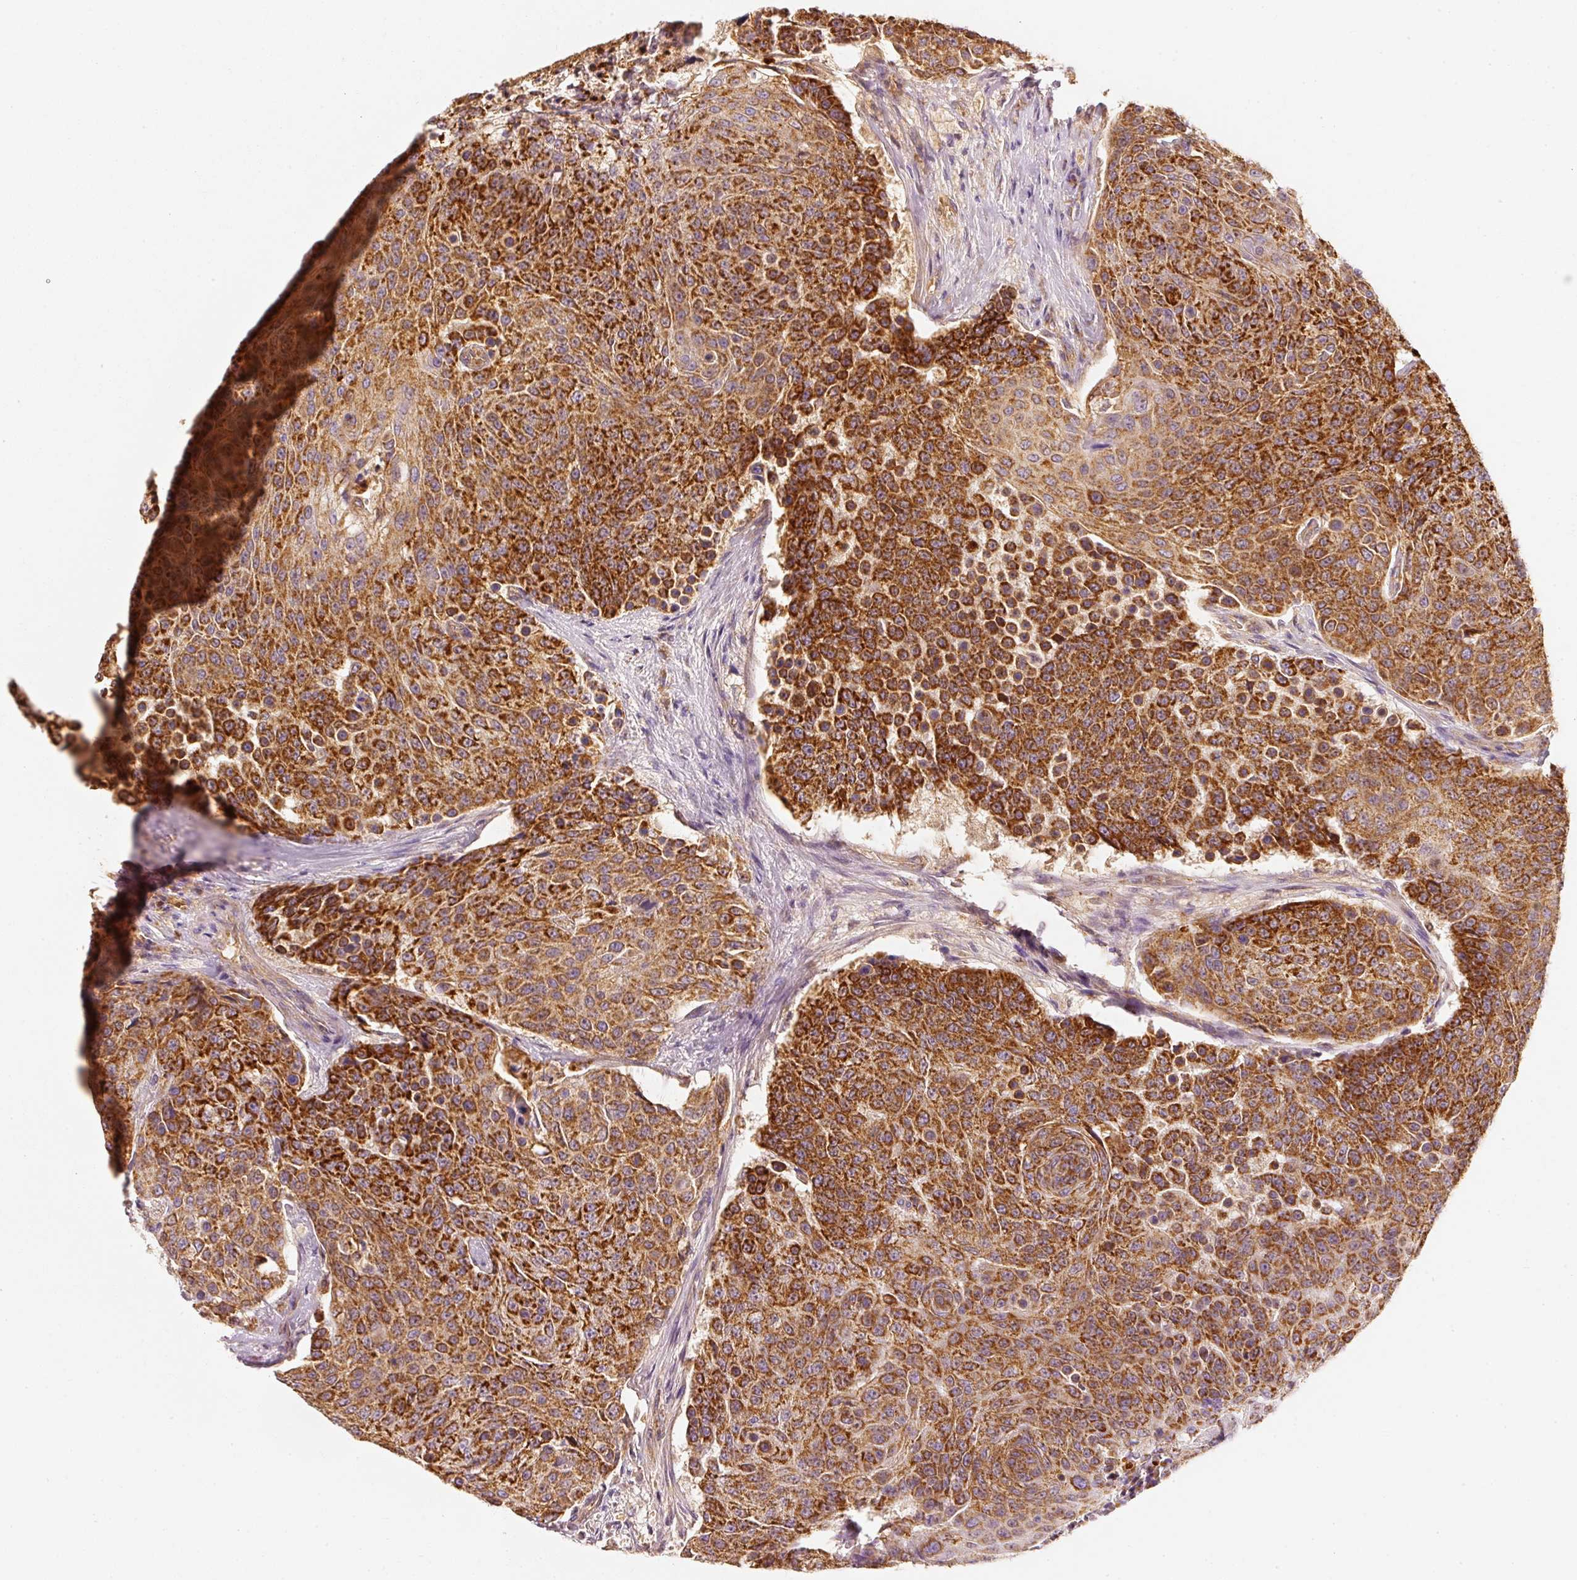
{"staining": {"intensity": "strong", "quantity": ">75%", "location": "cytoplasmic/membranous"}, "tissue": "urothelial cancer", "cell_type": "Tumor cells", "image_type": "cancer", "snomed": [{"axis": "morphology", "description": "Urothelial carcinoma, High grade"}, {"axis": "topography", "description": "Urinary bladder"}], "caption": "The micrograph demonstrates staining of urothelial cancer, revealing strong cytoplasmic/membranous protein positivity (brown color) within tumor cells.", "gene": "TOMM40", "patient": {"sex": "female", "age": 63}}